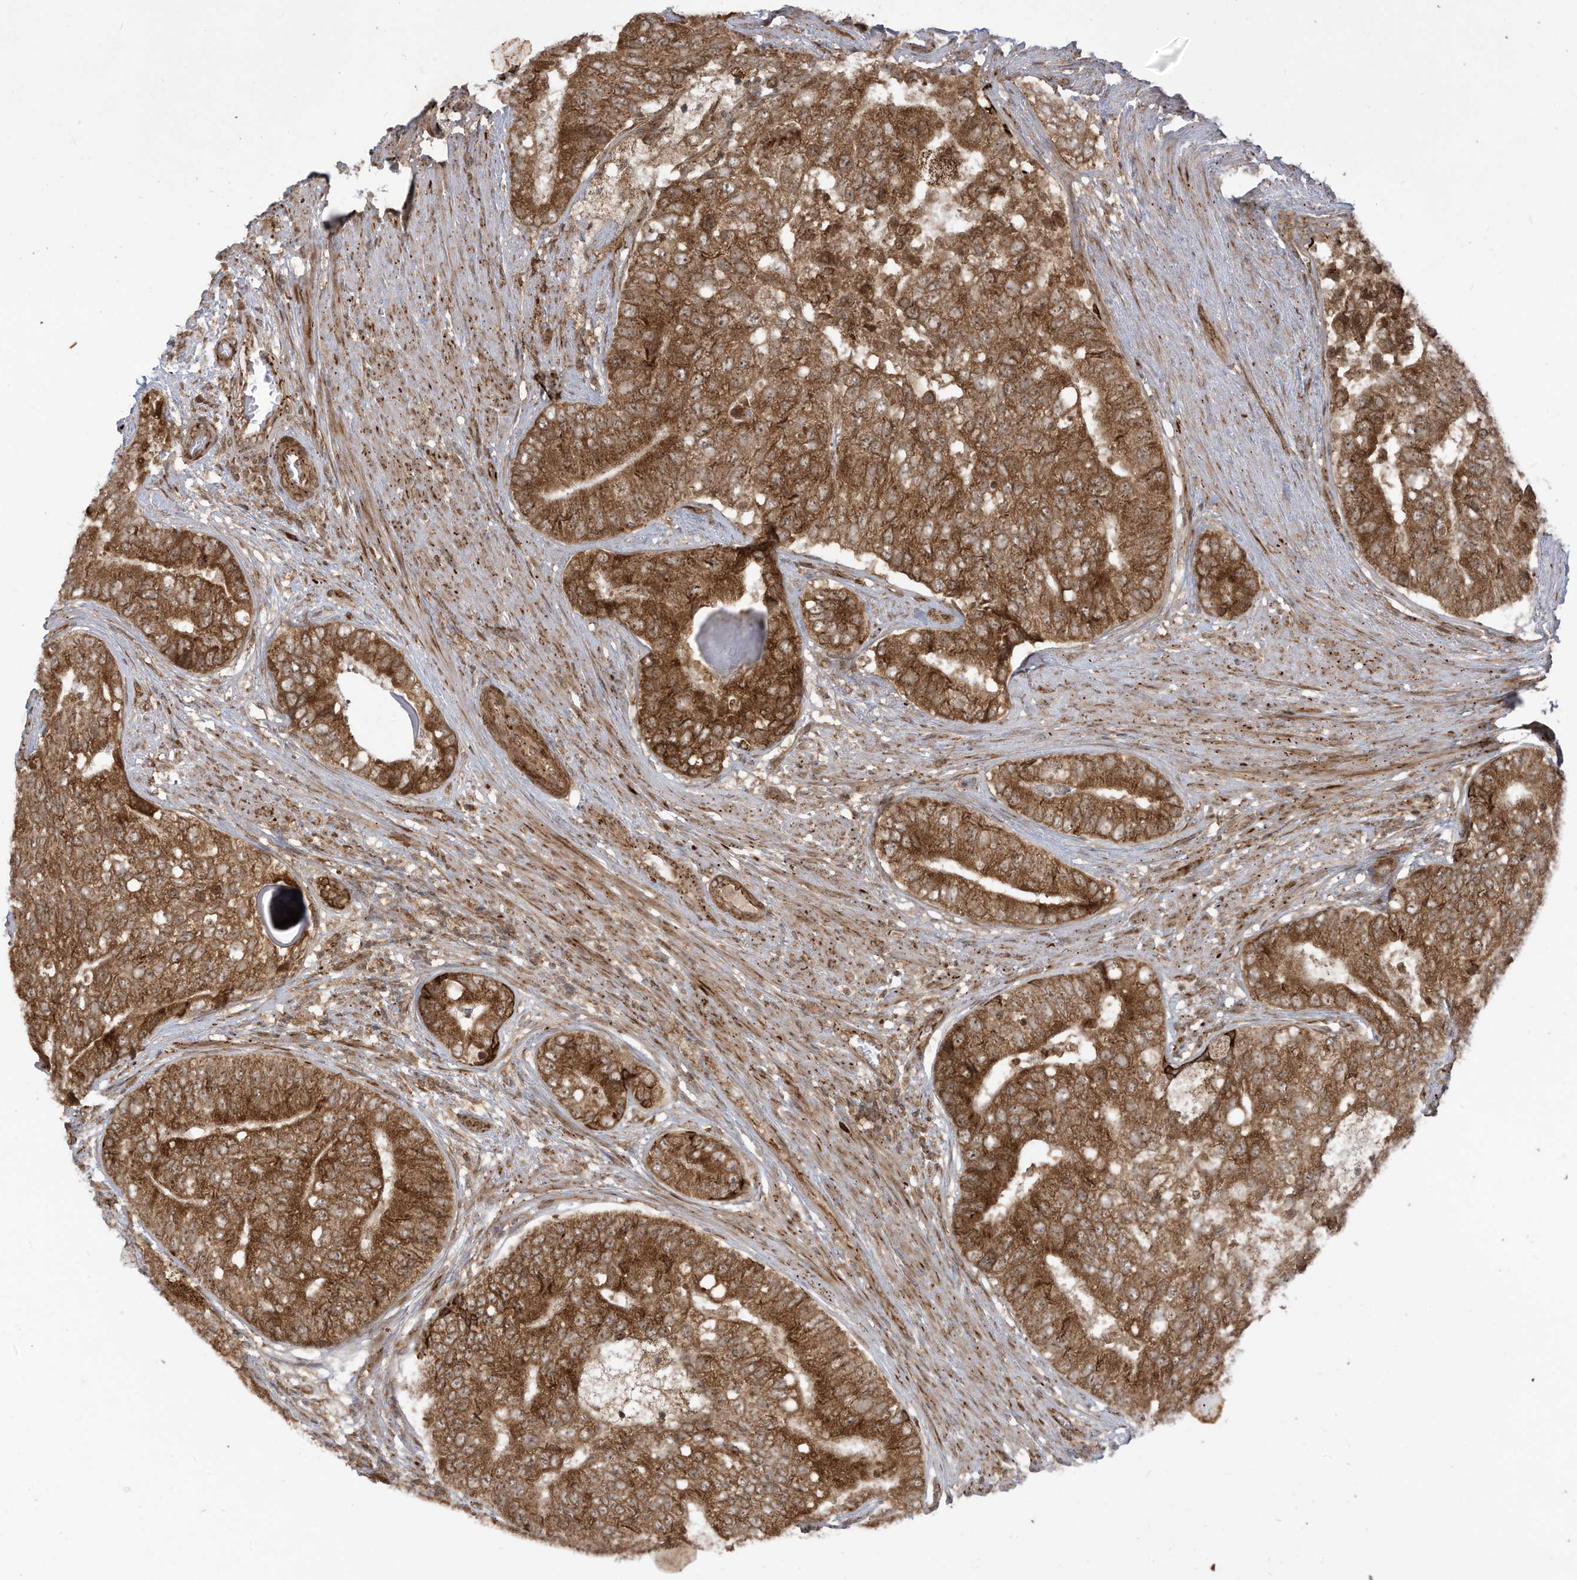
{"staining": {"intensity": "moderate", "quantity": ">75%", "location": "cytoplasmic/membranous"}, "tissue": "prostate cancer", "cell_type": "Tumor cells", "image_type": "cancer", "snomed": [{"axis": "morphology", "description": "Adenocarcinoma, High grade"}, {"axis": "topography", "description": "Prostate"}], "caption": "Protein analysis of prostate cancer tissue shows moderate cytoplasmic/membranous staining in approximately >75% of tumor cells.", "gene": "TRIM67", "patient": {"sex": "male", "age": 70}}